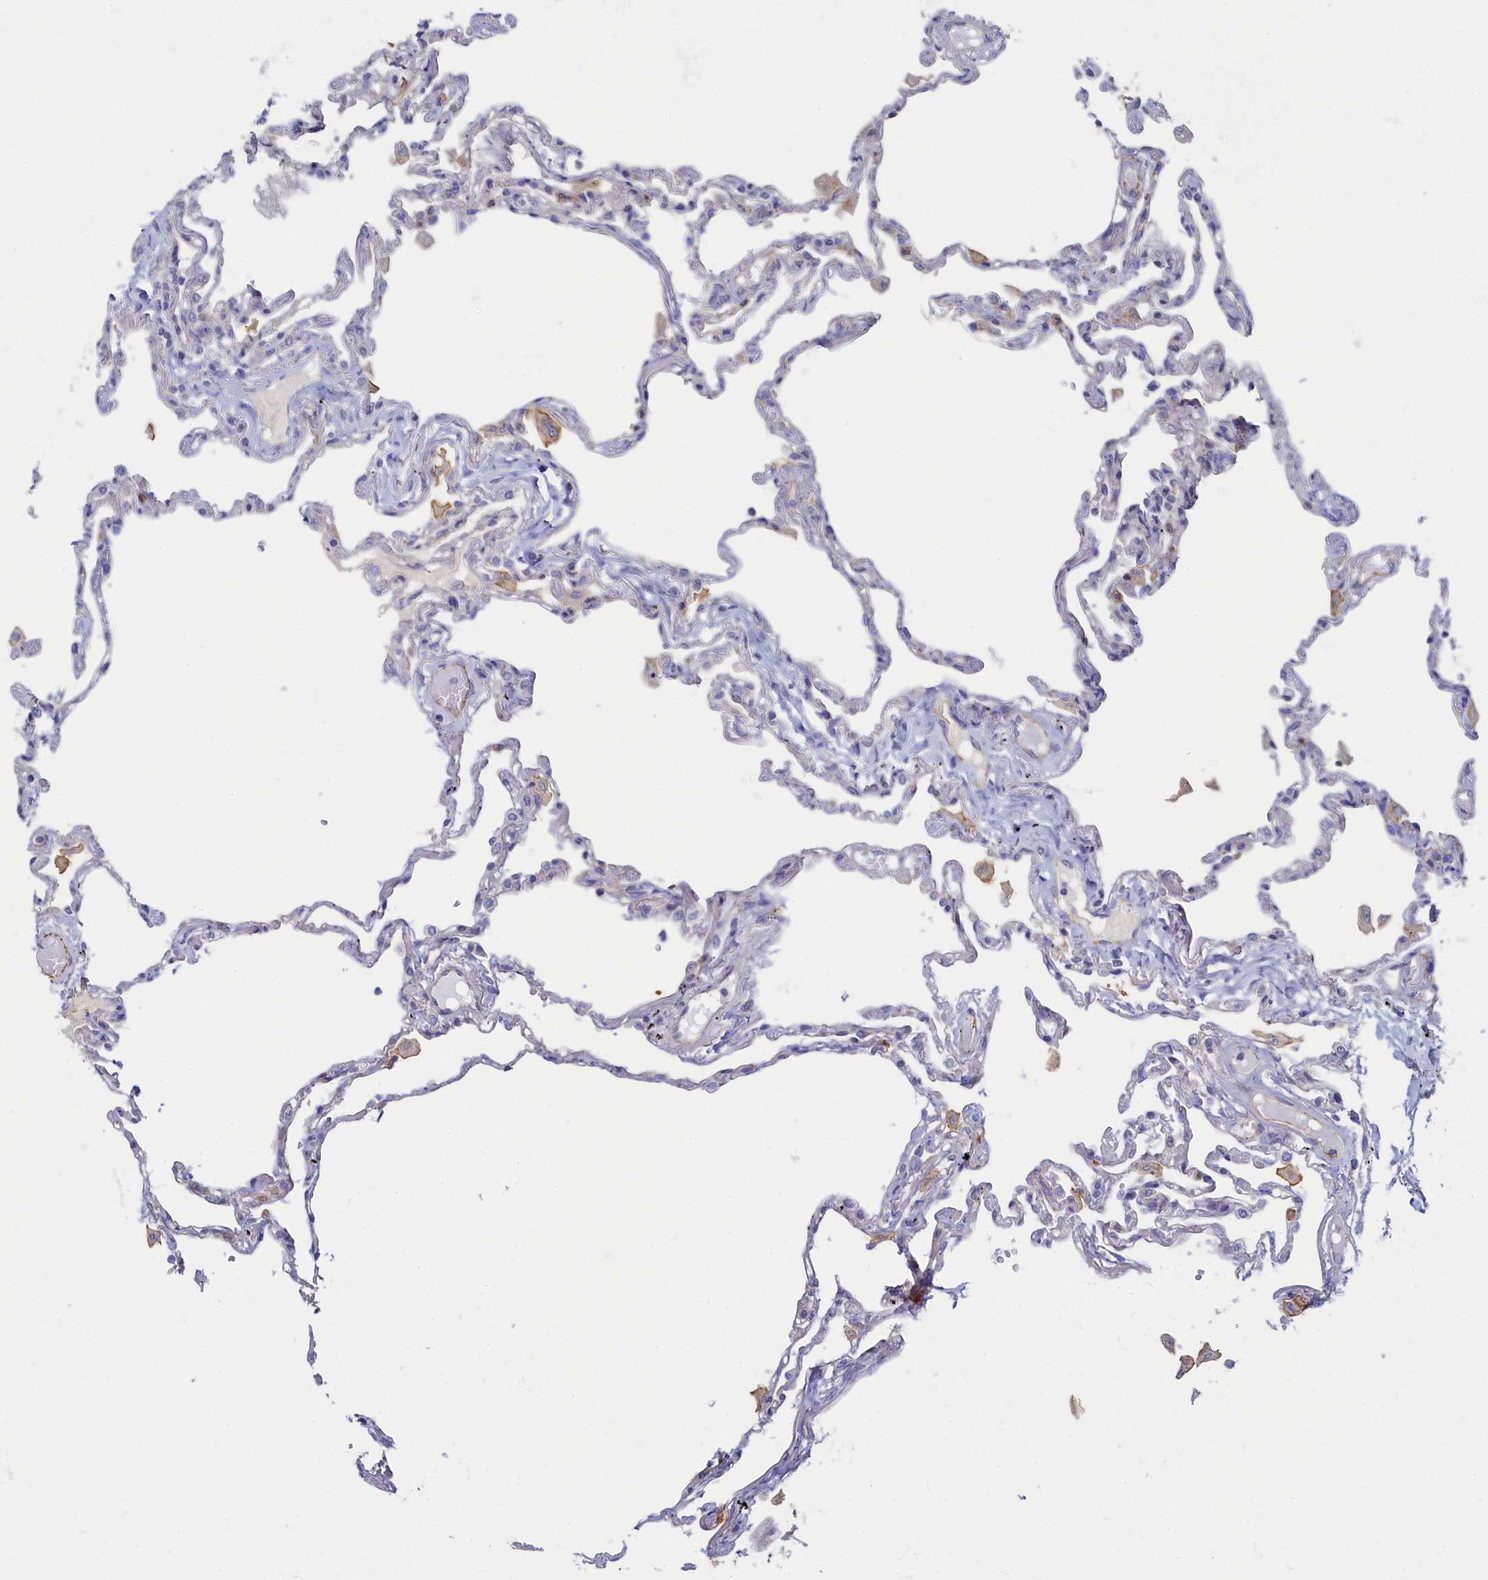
{"staining": {"intensity": "negative", "quantity": "none", "location": "none"}, "tissue": "lung", "cell_type": "Alveolar cells", "image_type": "normal", "snomed": [{"axis": "morphology", "description": "Normal tissue, NOS"}, {"axis": "topography", "description": "Lung"}], "caption": "The immunohistochemistry (IHC) histopathology image has no significant staining in alveolar cells of lung.", "gene": "PSMG2", "patient": {"sex": "female", "age": 67}}